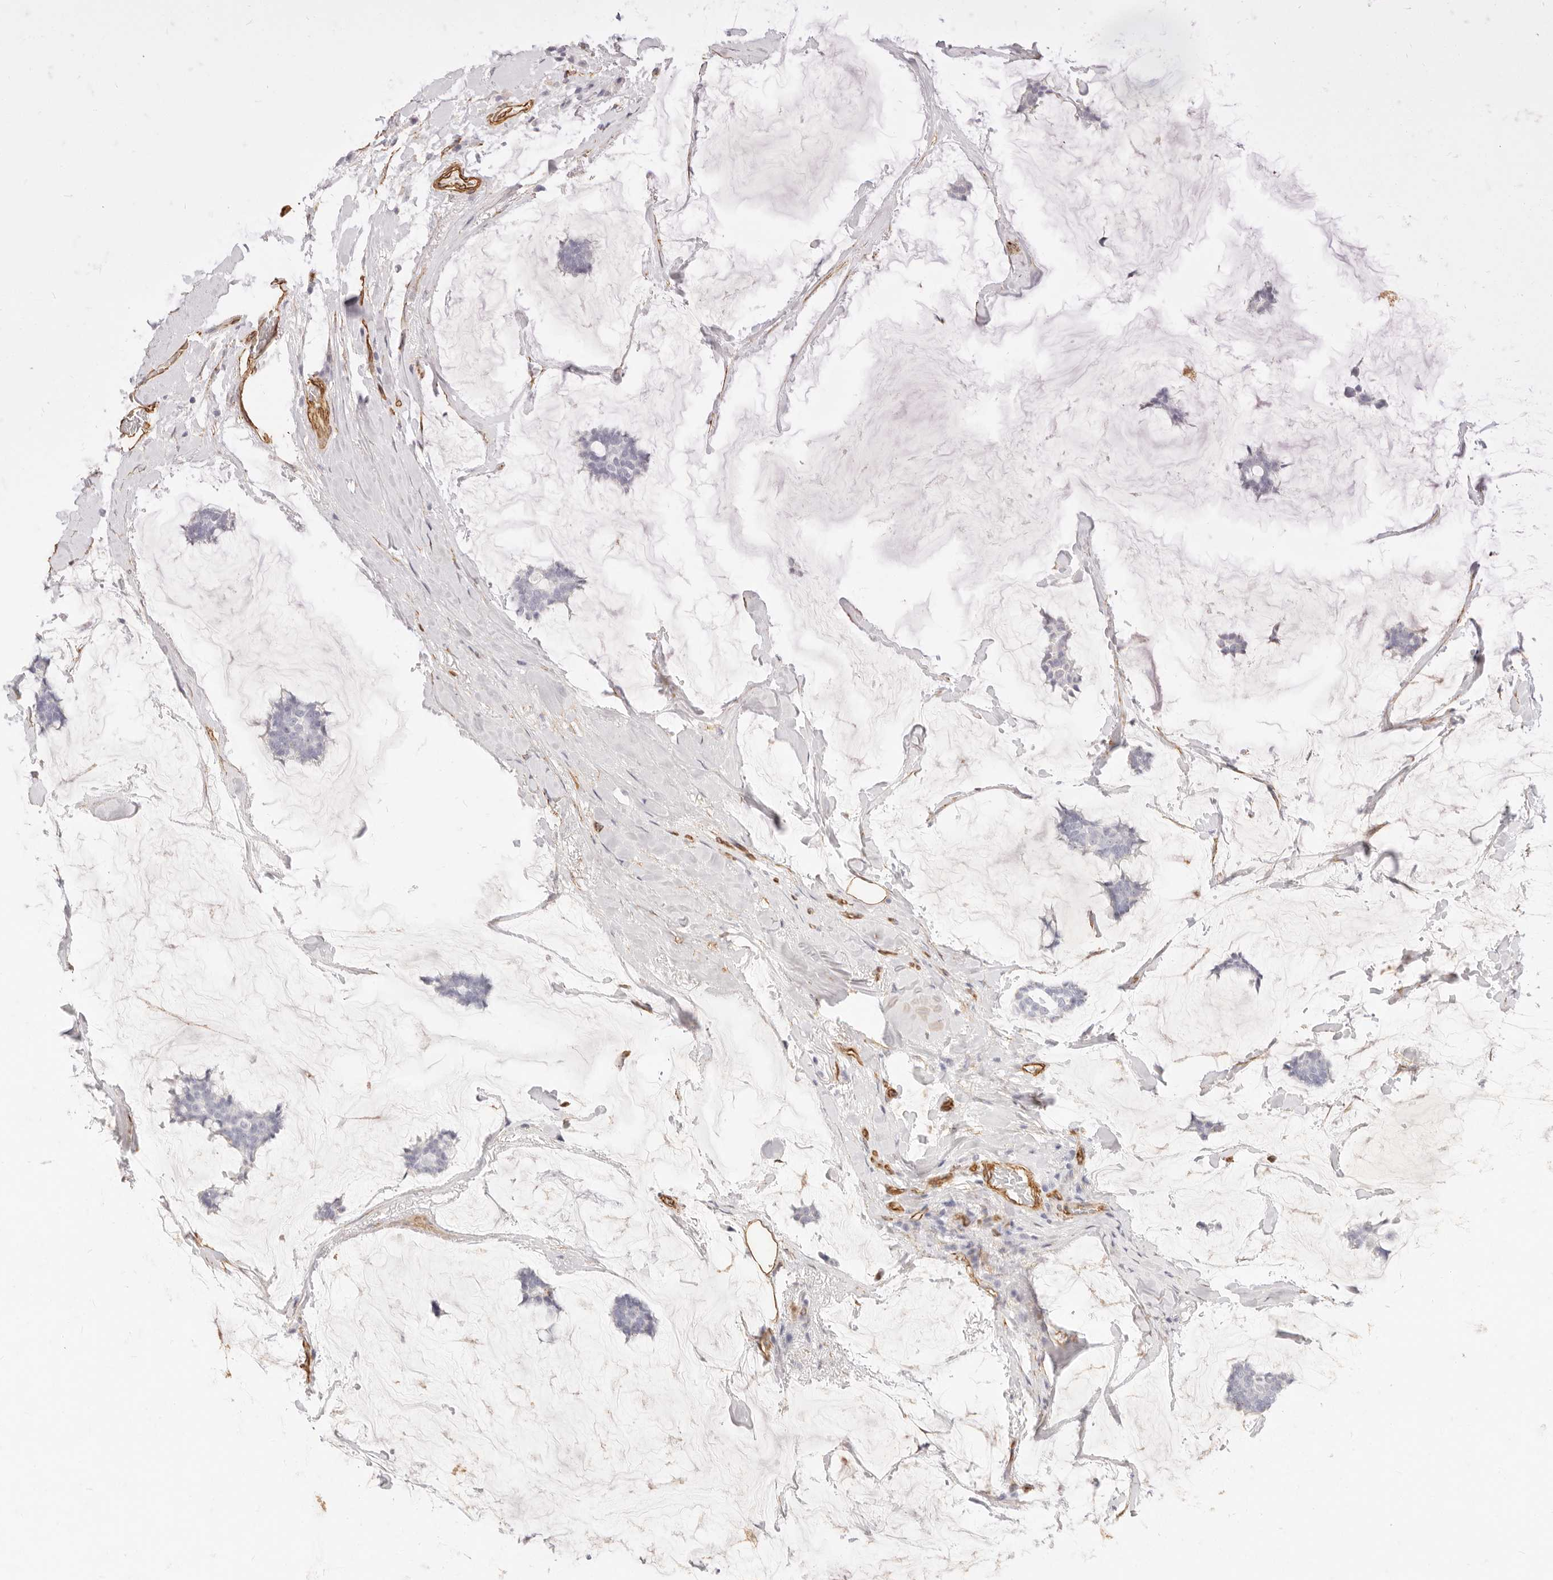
{"staining": {"intensity": "negative", "quantity": "none", "location": "none"}, "tissue": "breast cancer", "cell_type": "Tumor cells", "image_type": "cancer", "snomed": [{"axis": "morphology", "description": "Duct carcinoma"}, {"axis": "topography", "description": "Breast"}], "caption": "An image of intraductal carcinoma (breast) stained for a protein shows no brown staining in tumor cells.", "gene": "NUS1", "patient": {"sex": "female", "age": 93}}